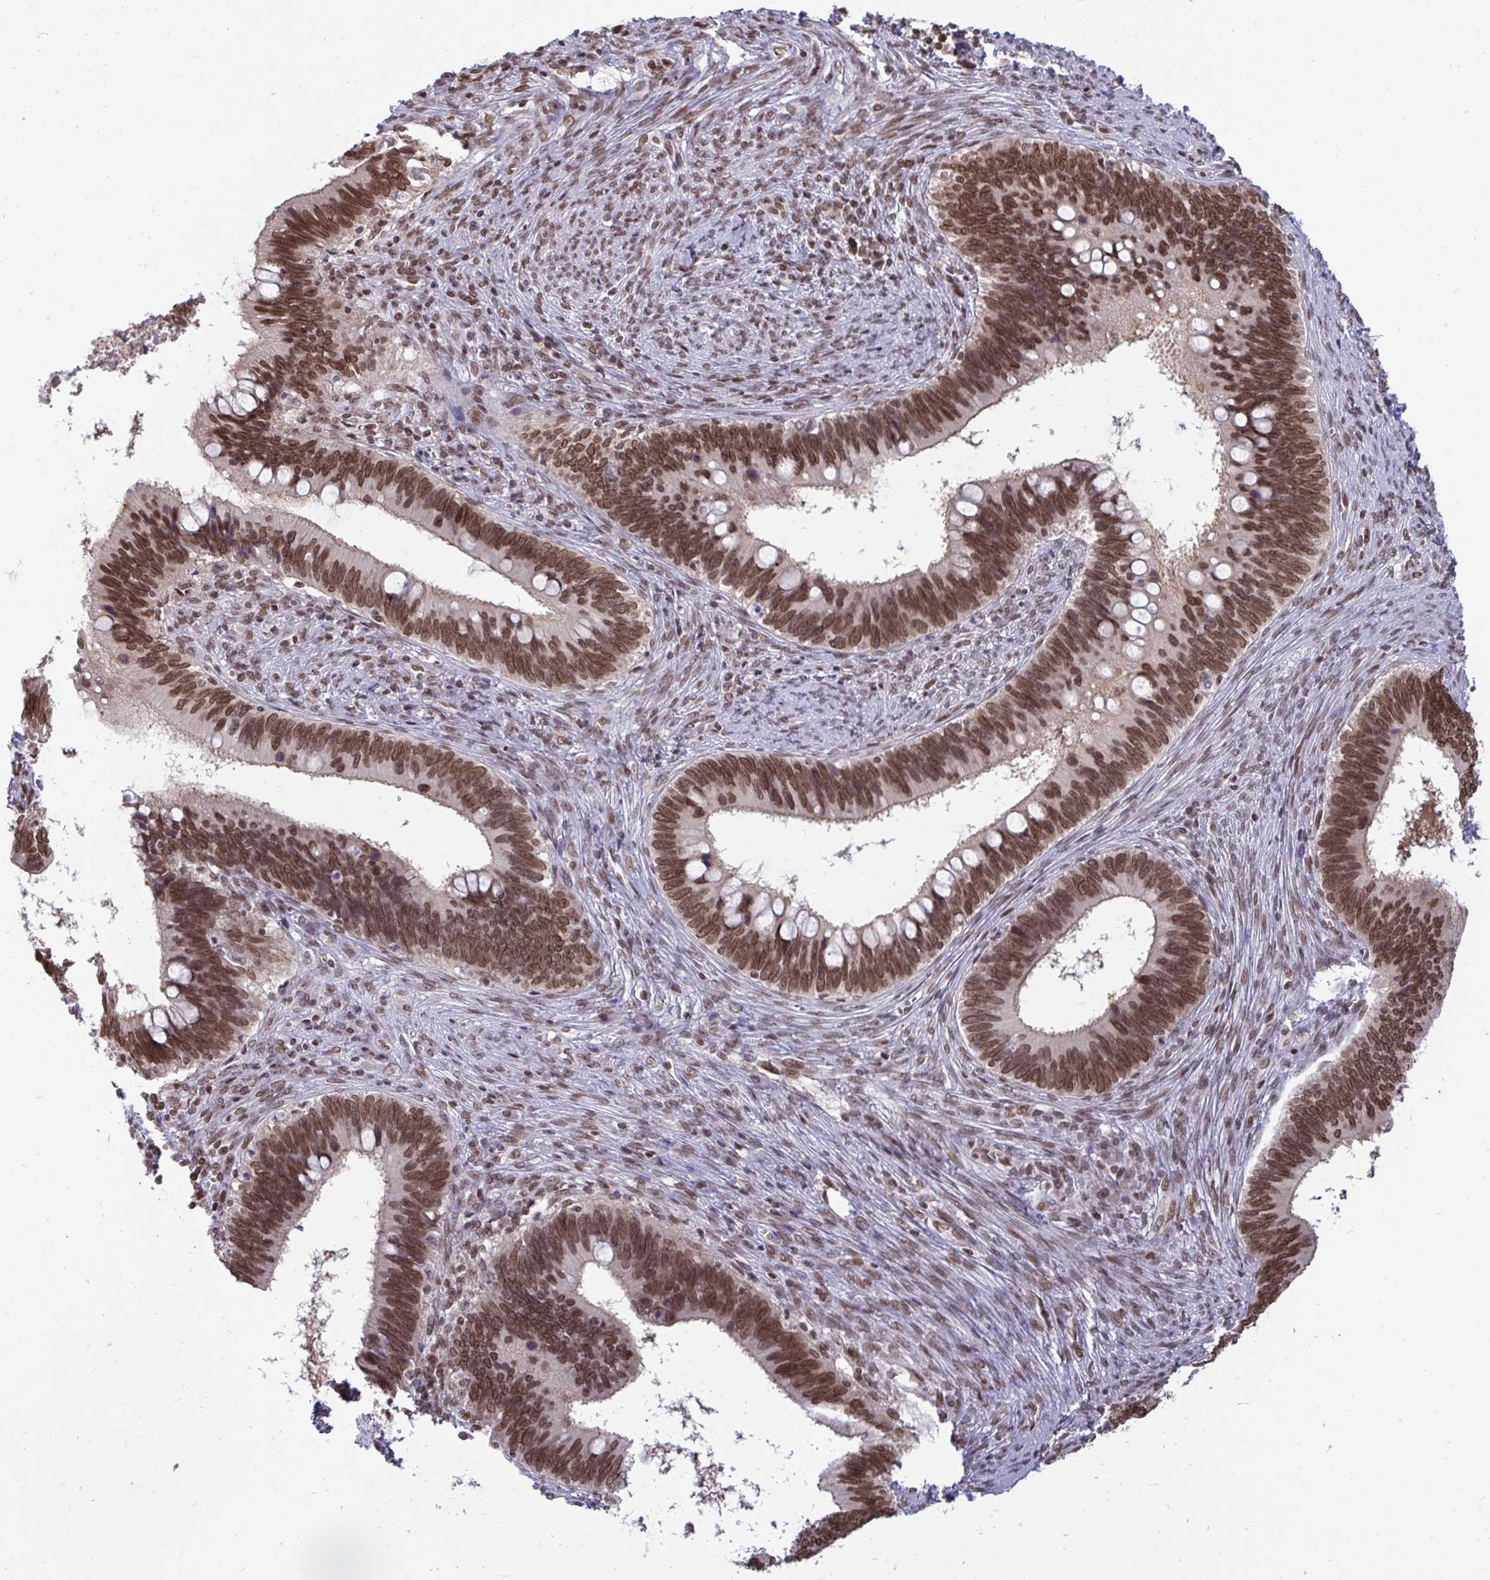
{"staining": {"intensity": "moderate", "quantity": ">75%", "location": "nuclear"}, "tissue": "cervical cancer", "cell_type": "Tumor cells", "image_type": "cancer", "snomed": [{"axis": "morphology", "description": "Adenocarcinoma, NOS"}, {"axis": "topography", "description": "Cervix"}], "caption": "A brown stain highlights moderate nuclear positivity of a protein in human cervical adenocarcinoma tumor cells. The staining was performed using DAB to visualize the protein expression in brown, while the nuclei were stained in blue with hematoxylin (Magnification: 20x).", "gene": "JPT1", "patient": {"sex": "female", "age": 42}}